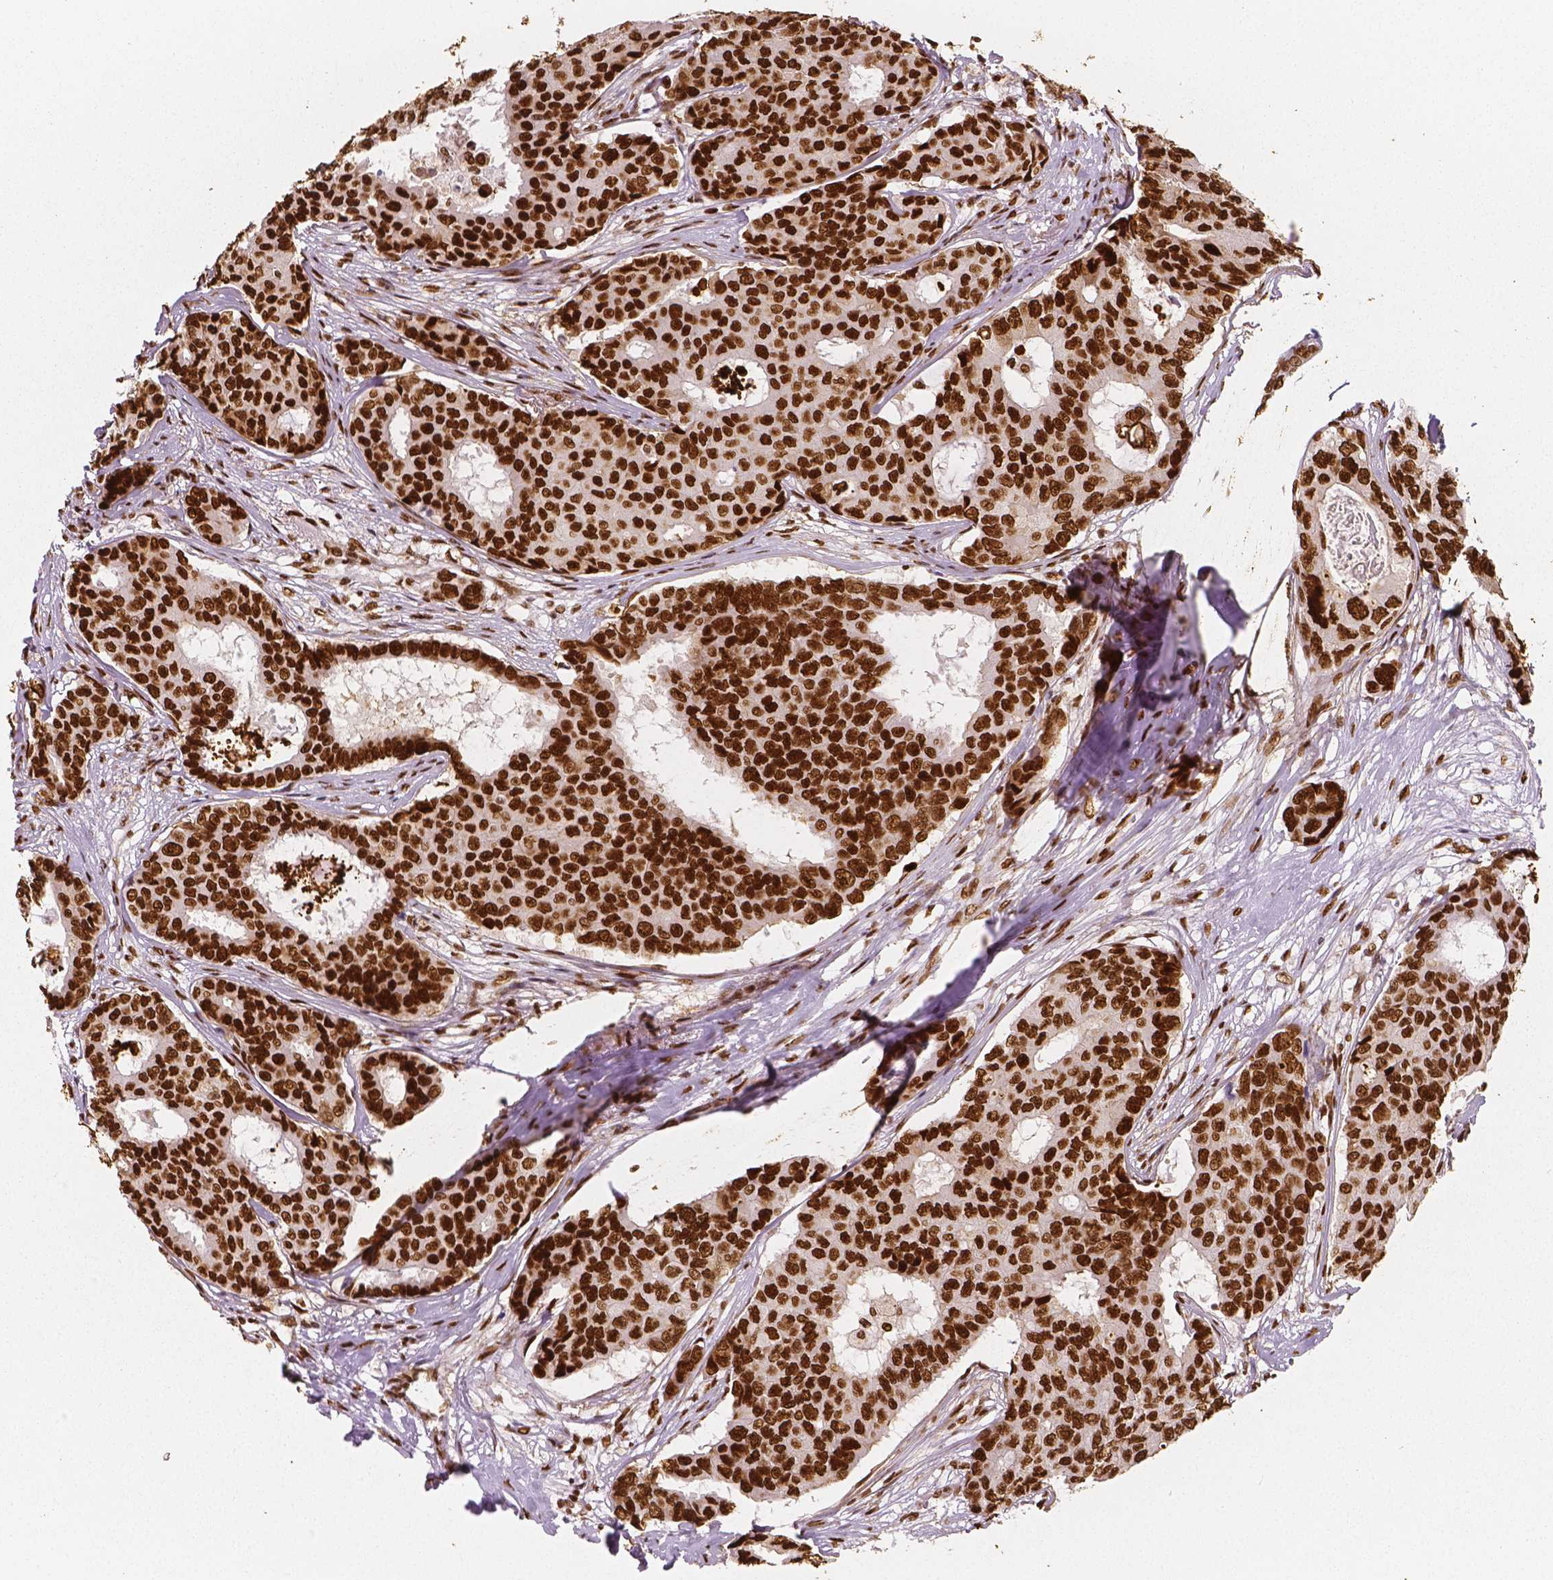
{"staining": {"intensity": "strong", "quantity": ">75%", "location": "nuclear"}, "tissue": "breast cancer", "cell_type": "Tumor cells", "image_type": "cancer", "snomed": [{"axis": "morphology", "description": "Duct carcinoma"}, {"axis": "topography", "description": "Breast"}], "caption": "Tumor cells reveal high levels of strong nuclear expression in approximately >75% of cells in human breast cancer.", "gene": "NUCKS1", "patient": {"sex": "female", "age": 75}}